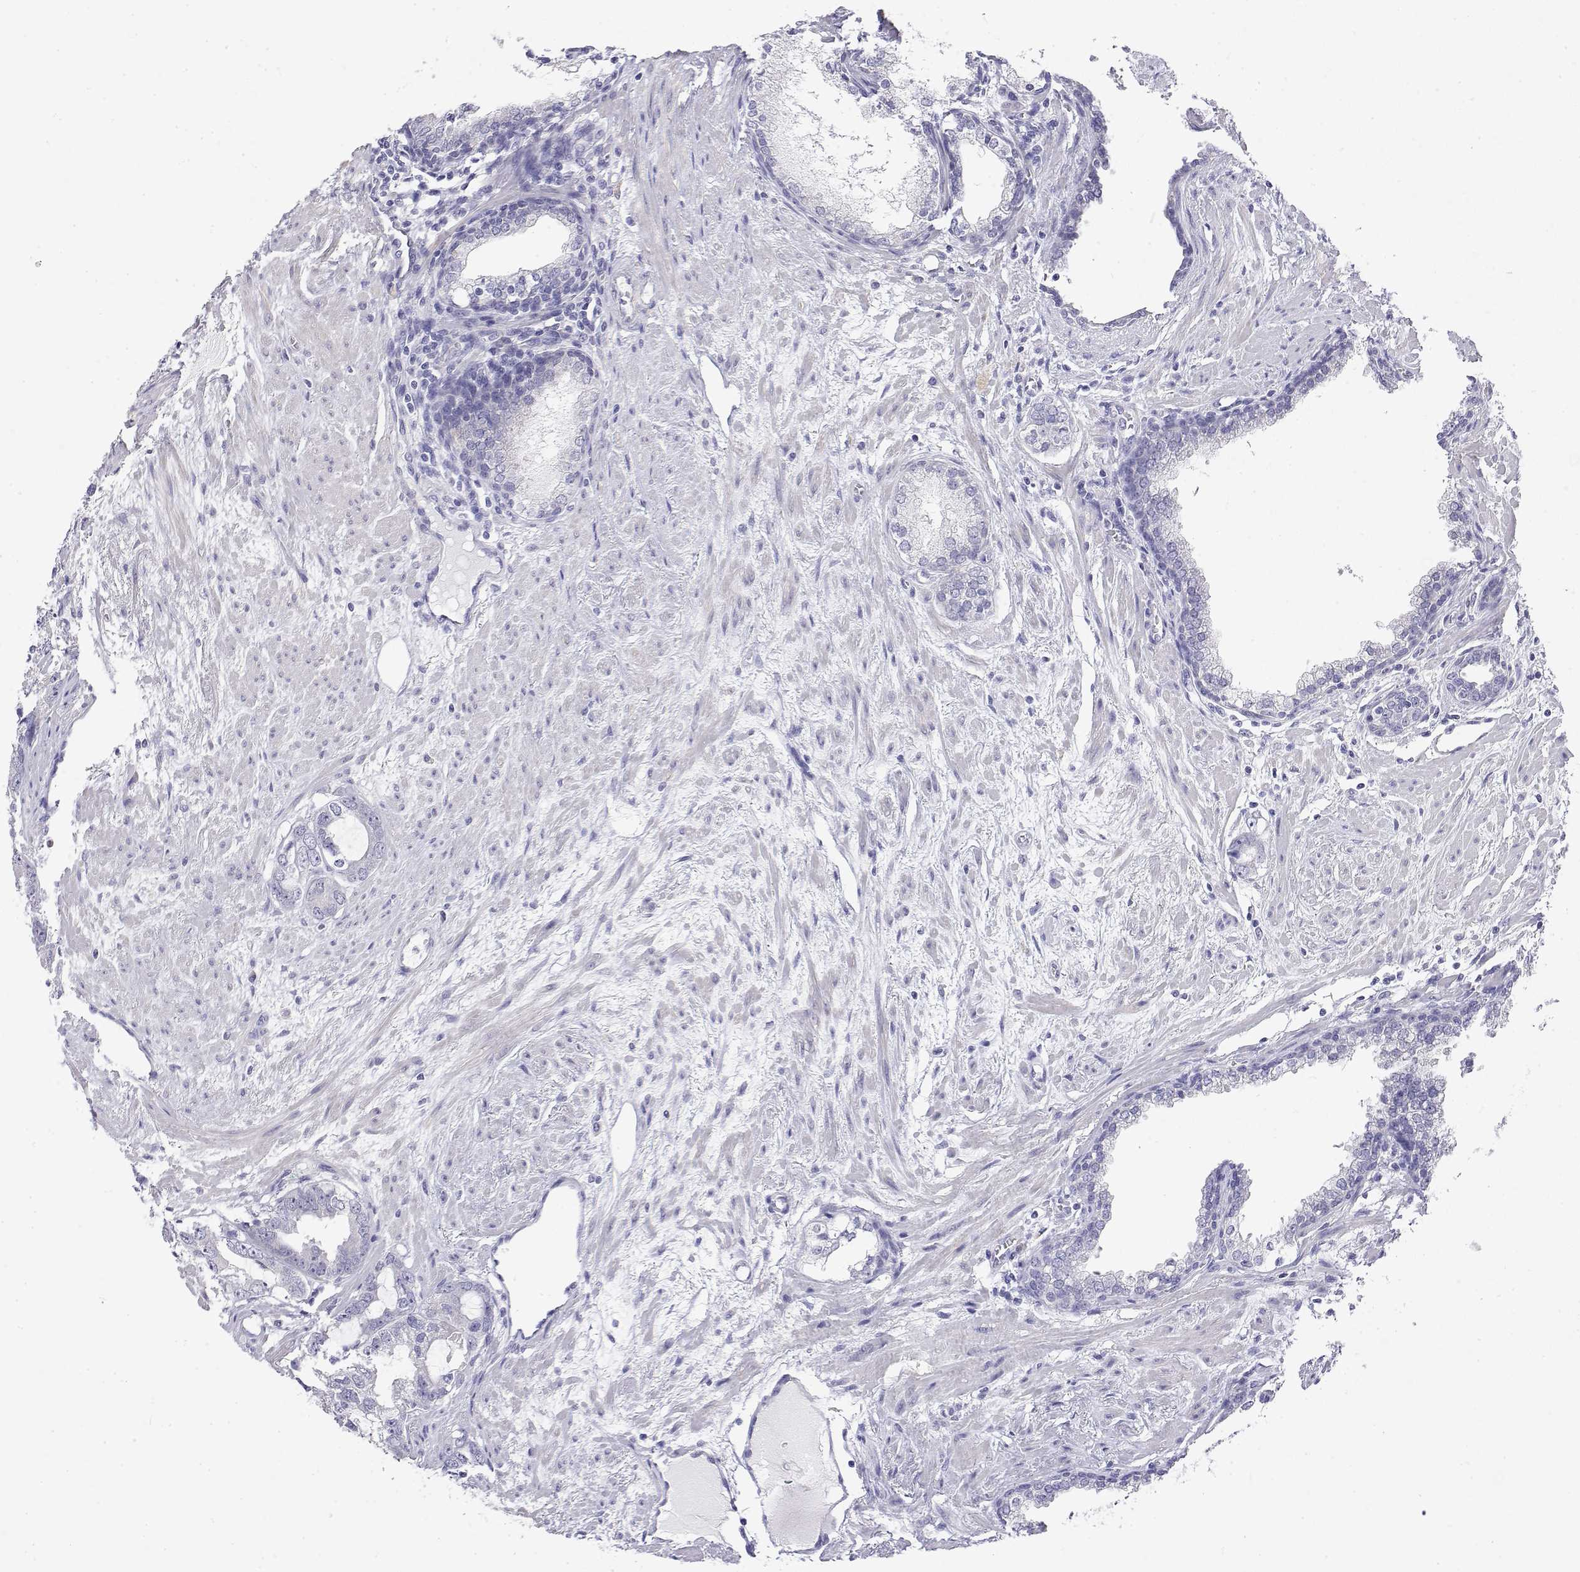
{"staining": {"intensity": "negative", "quantity": "none", "location": "none"}, "tissue": "prostate cancer", "cell_type": "Tumor cells", "image_type": "cancer", "snomed": [{"axis": "morphology", "description": "Adenocarcinoma, High grade"}, {"axis": "topography", "description": "Prostate"}], "caption": "This is an immunohistochemistry image of prostate cancer. There is no positivity in tumor cells.", "gene": "LY6D", "patient": {"sex": "male", "age": 75}}